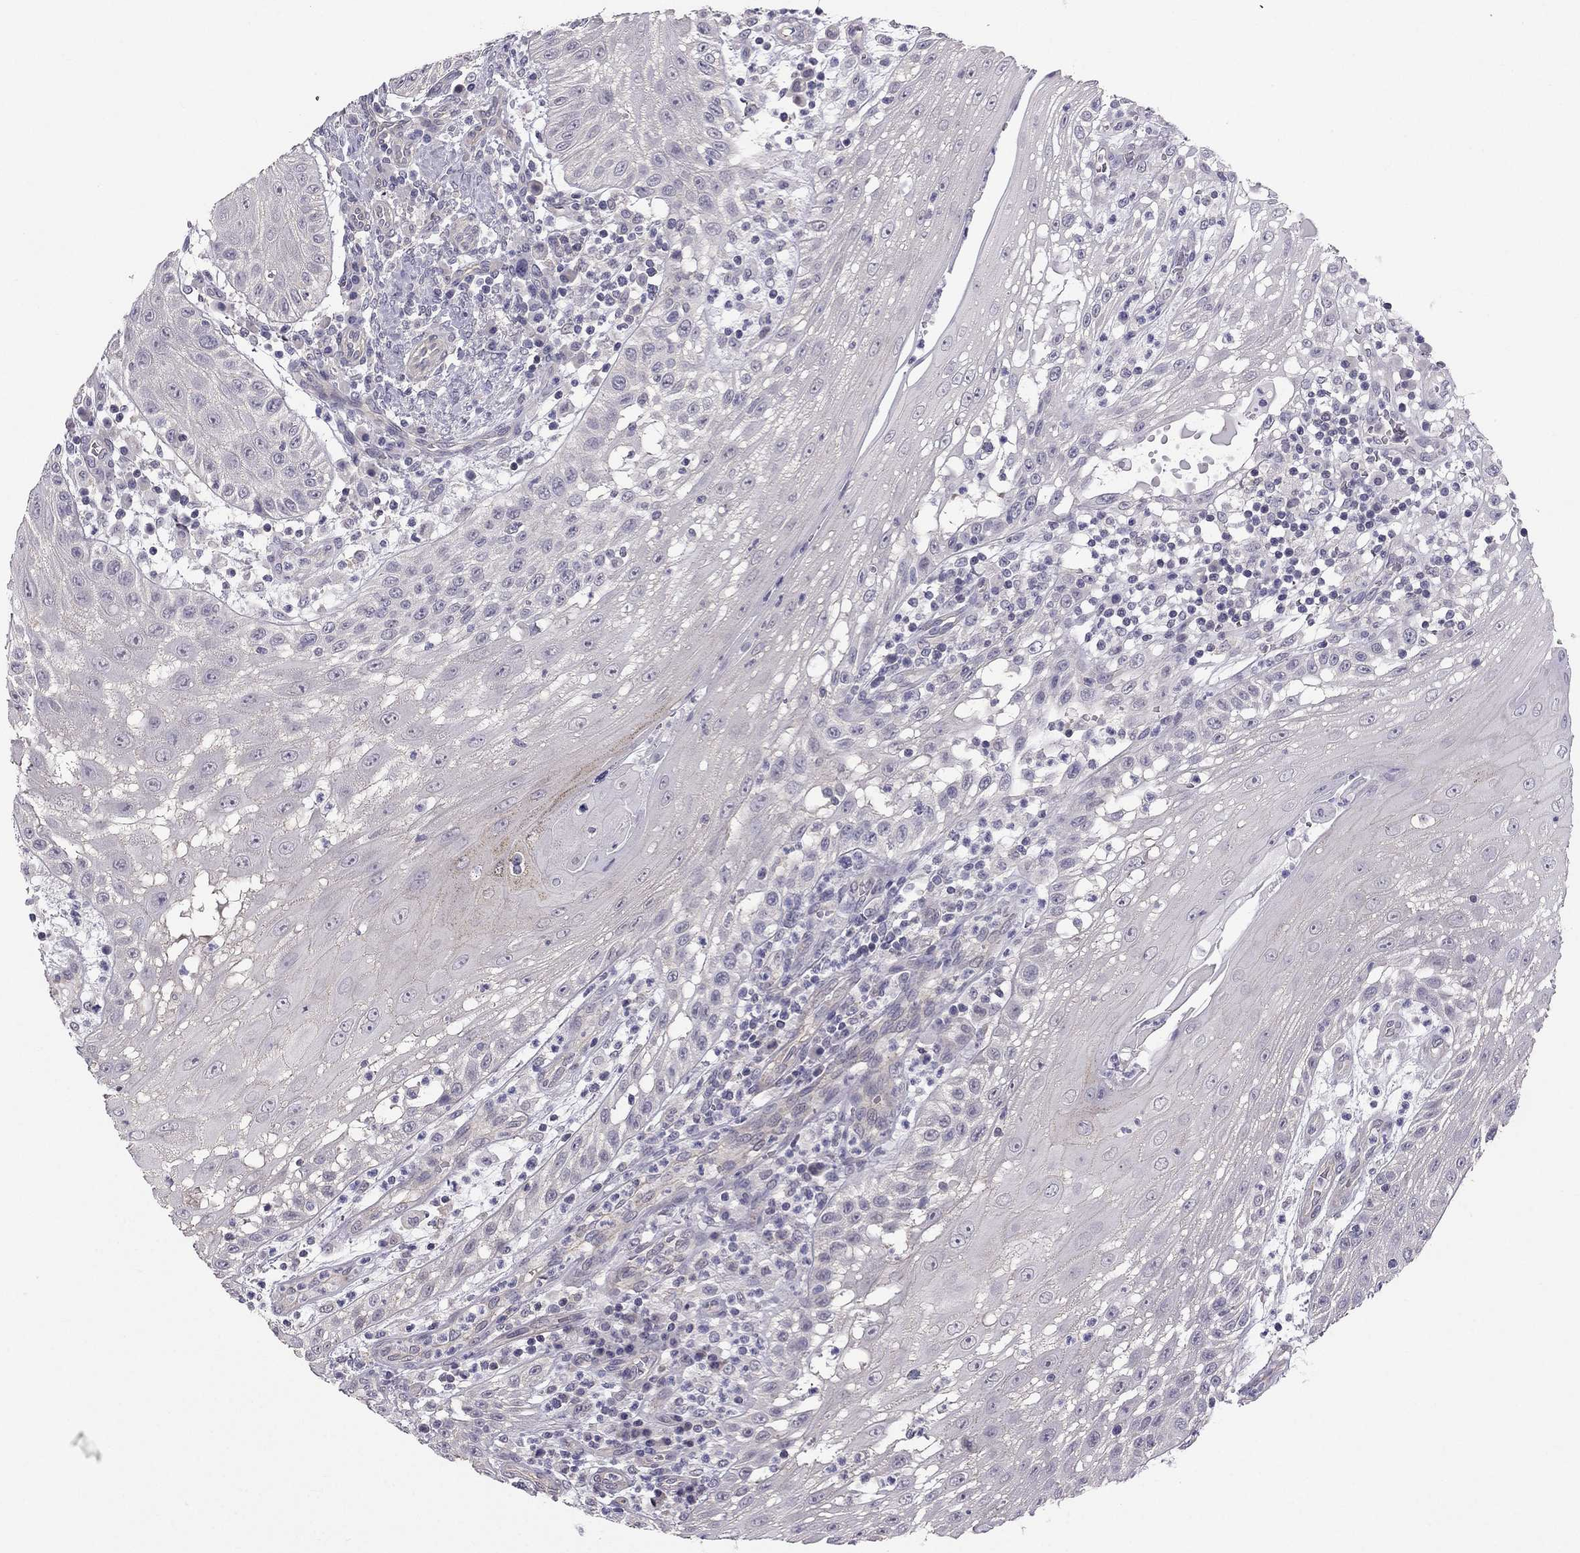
{"staining": {"intensity": "negative", "quantity": "none", "location": "none"}, "tissue": "head and neck cancer", "cell_type": "Tumor cells", "image_type": "cancer", "snomed": [{"axis": "morphology", "description": "Squamous cell carcinoma, NOS"}, {"axis": "topography", "description": "Oral tissue"}, {"axis": "topography", "description": "Head-Neck"}], "caption": "DAB (3,3'-diaminobenzidine) immunohistochemical staining of human head and neck cancer reveals no significant expression in tumor cells.", "gene": "HSFX1", "patient": {"sex": "male", "age": 58}}